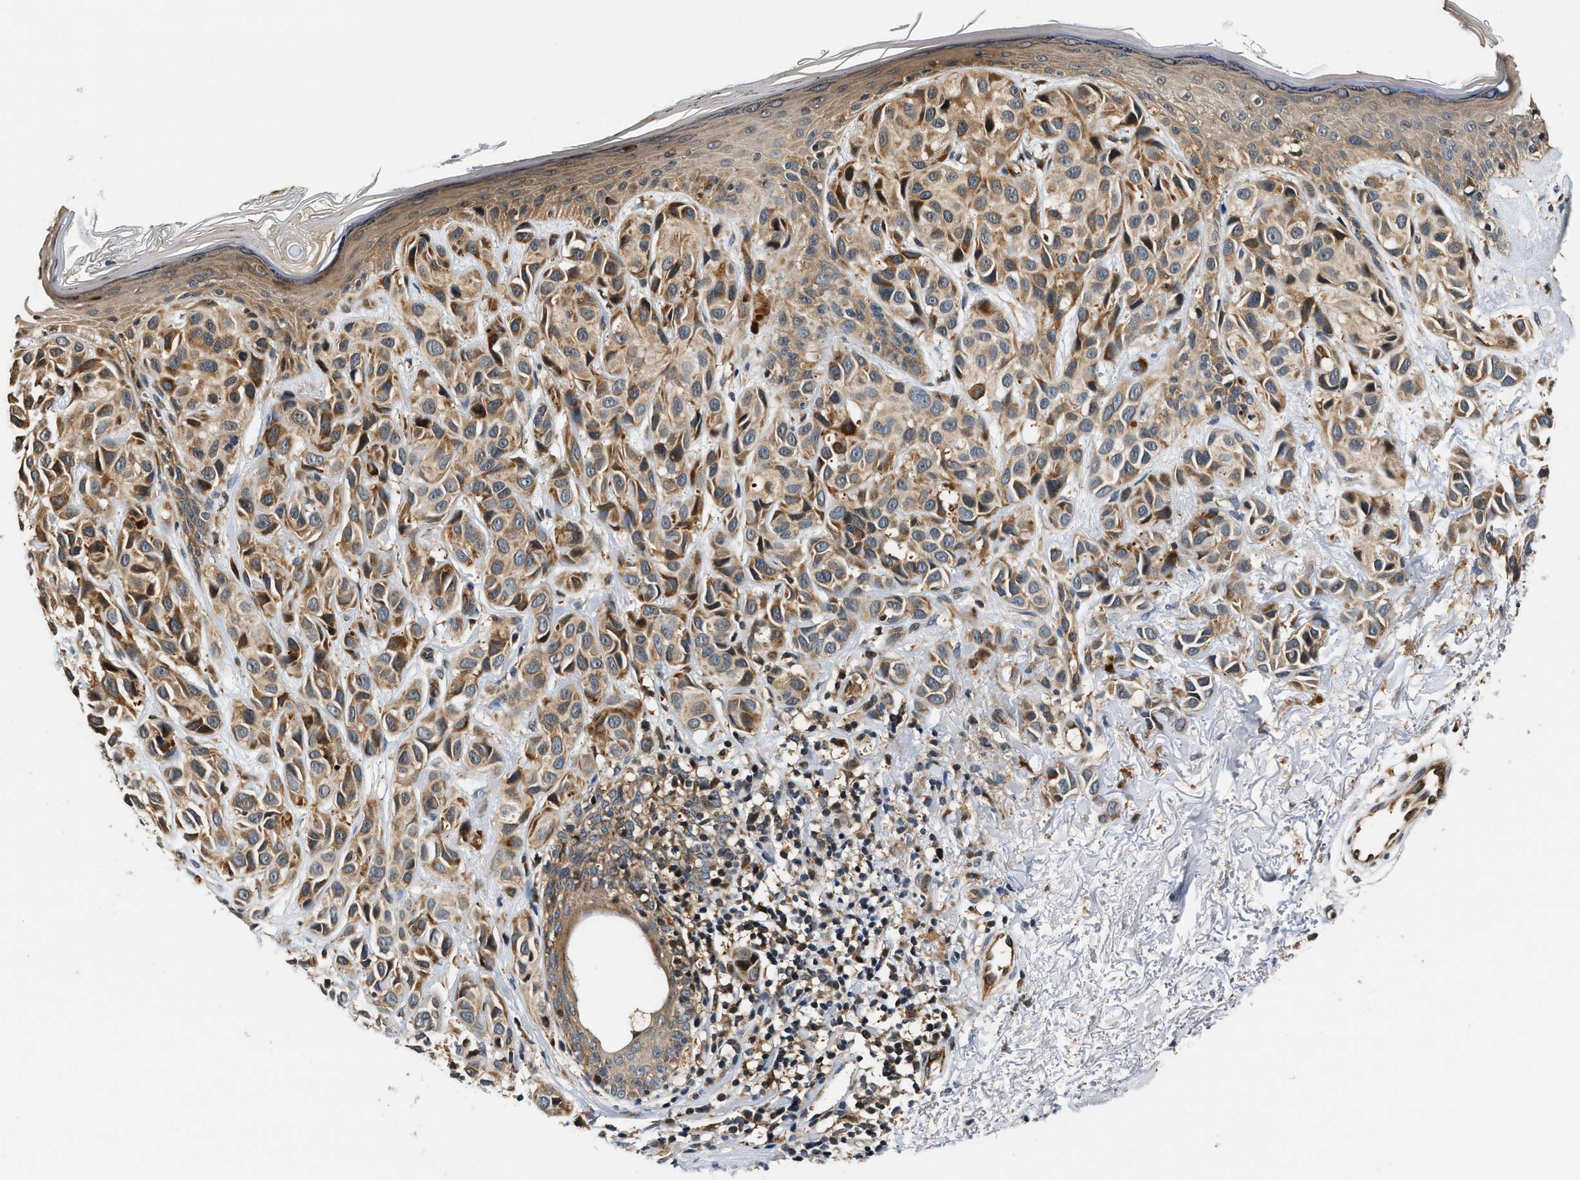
{"staining": {"intensity": "weak", "quantity": ">75%", "location": "cytoplasmic/membranous"}, "tissue": "melanoma", "cell_type": "Tumor cells", "image_type": "cancer", "snomed": [{"axis": "morphology", "description": "Malignant melanoma, NOS"}, {"axis": "topography", "description": "Skin"}], "caption": "DAB immunohistochemical staining of human melanoma reveals weak cytoplasmic/membranous protein expression in about >75% of tumor cells.", "gene": "TUT7", "patient": {"sex": "female", "age": 58}}